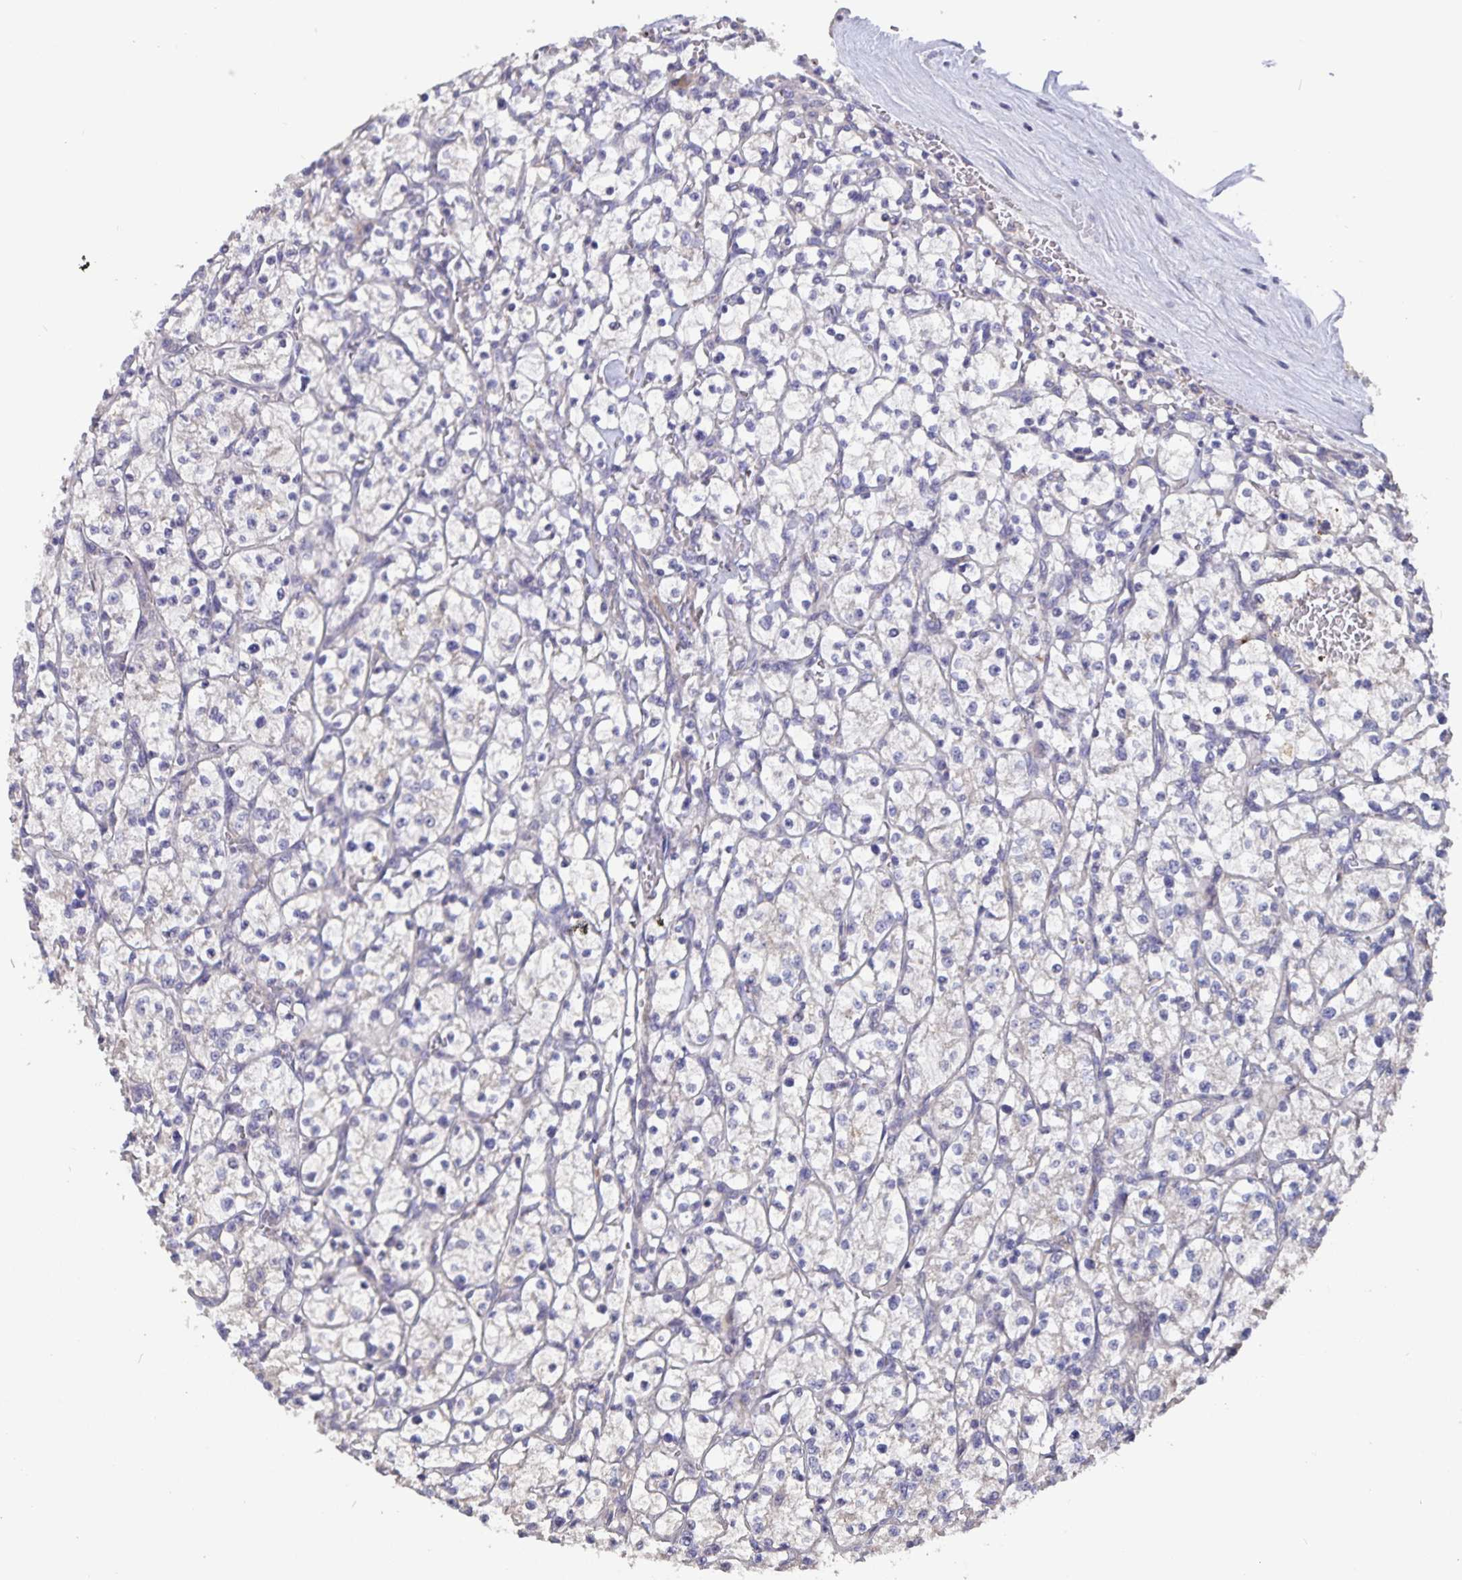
{"staining": {"intensity": "negative", "quantity": "none", "location": "none"}, "tissue": "renal cancer", "cell_type": "Tumor cells", "image_type": "cancer", "snomed": [{"axis": "morphology", "description": "Adenocarcinoma, NOS"}, {"axis": "topography", "description": "Kidney"}], "caption": "IHC micrograph of neoplastic tissue: human renal adenocarcinoma stained with DAB exhibits no significant protein positivity in tumor cells.", "gene": "FBXL16", "patient": {"sex": "female", "age": 64}}